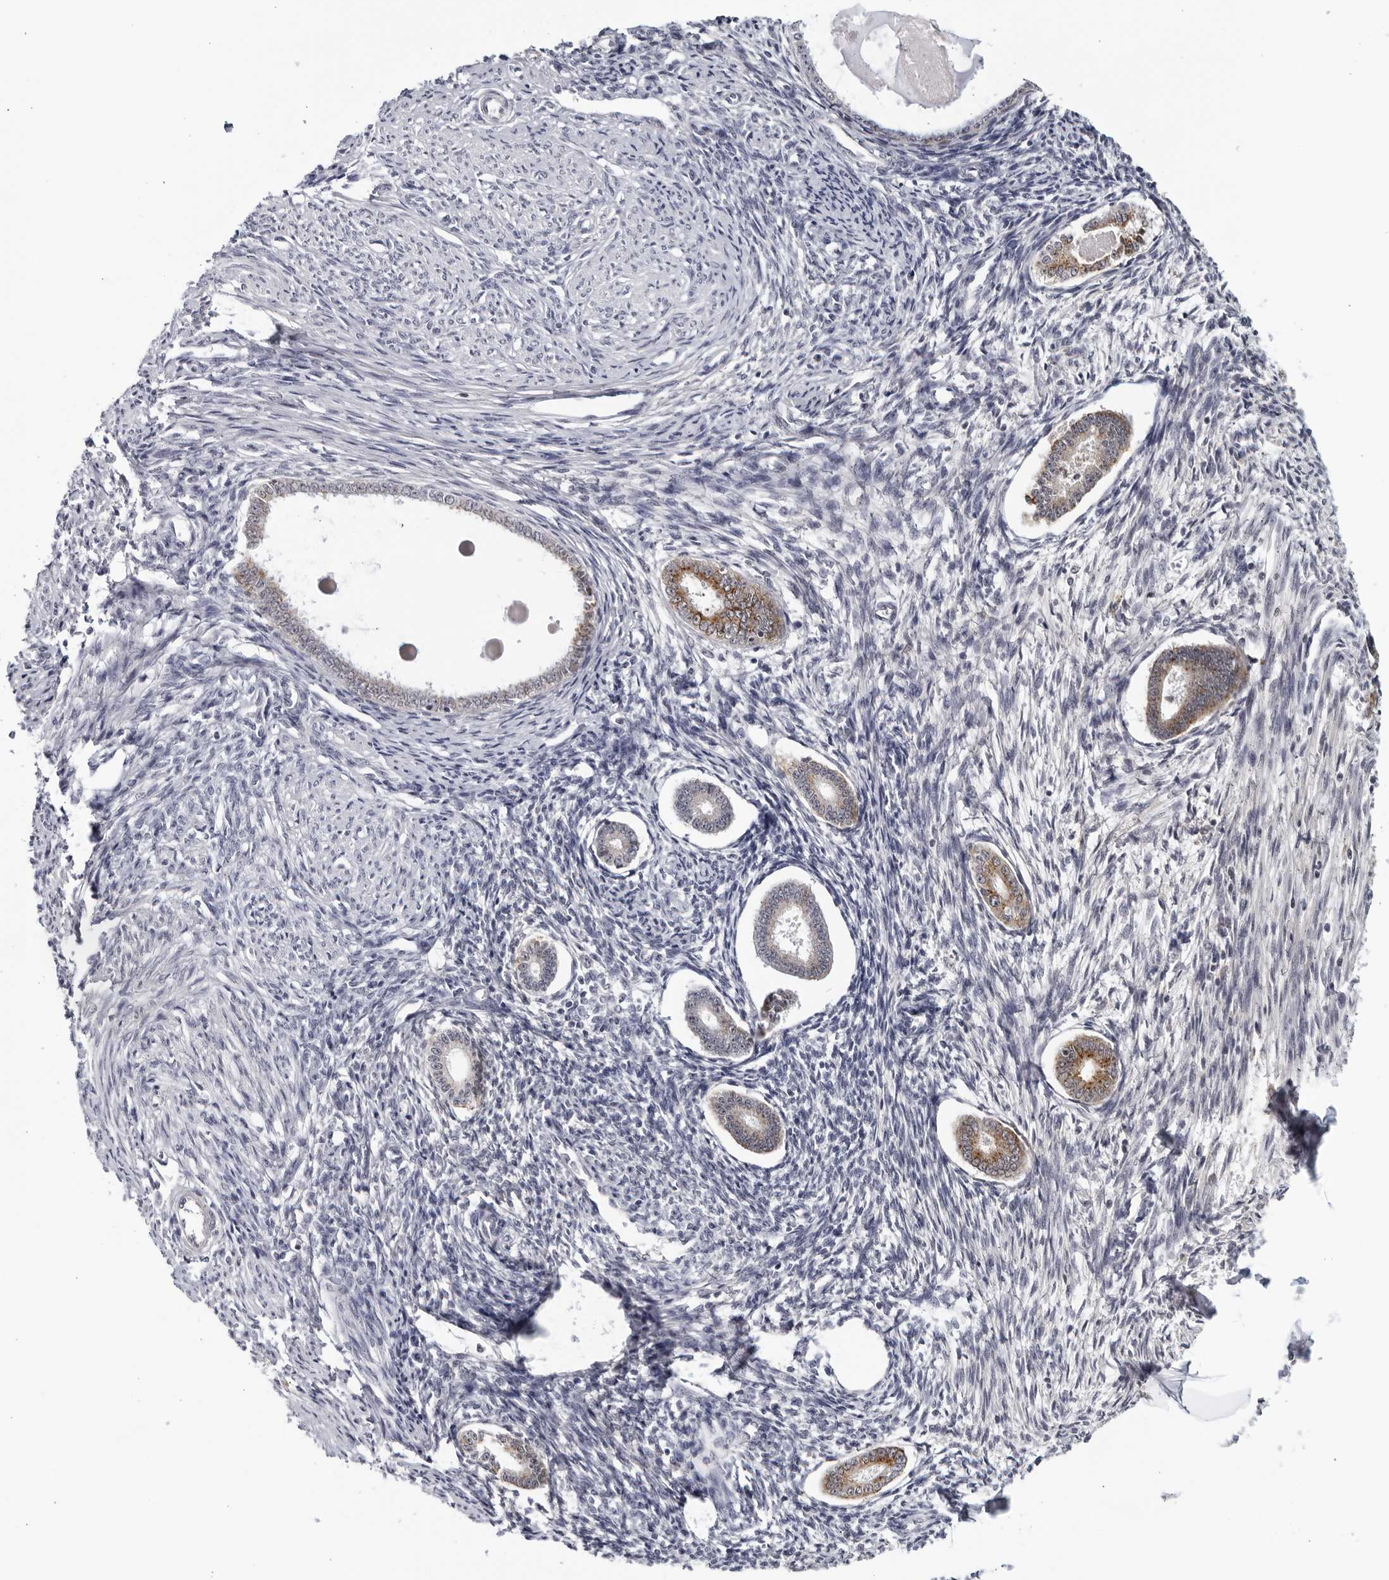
{"staining": {"intensity": "weak", "quantity": "25%-75%", "location": "cytoplasmic/membranous"}, "tissue": "endometrium", "cell_type": "Cells in endometrial stroma", "image_type": "normal", "snomed": [{"axis": "morphology", "description": "Normal tissue, NOS"}, {"axis": "topography", "description": "Endometrium"}], "caption": "This micrograph reveals IHC staining of benign endometrium, with low weak cytoplasmic/membranous staining in approximately 25%-75% of cells in endometrial stroma.", "gene": "STRADB", "patient": {"sex": "female", "age": 56}}